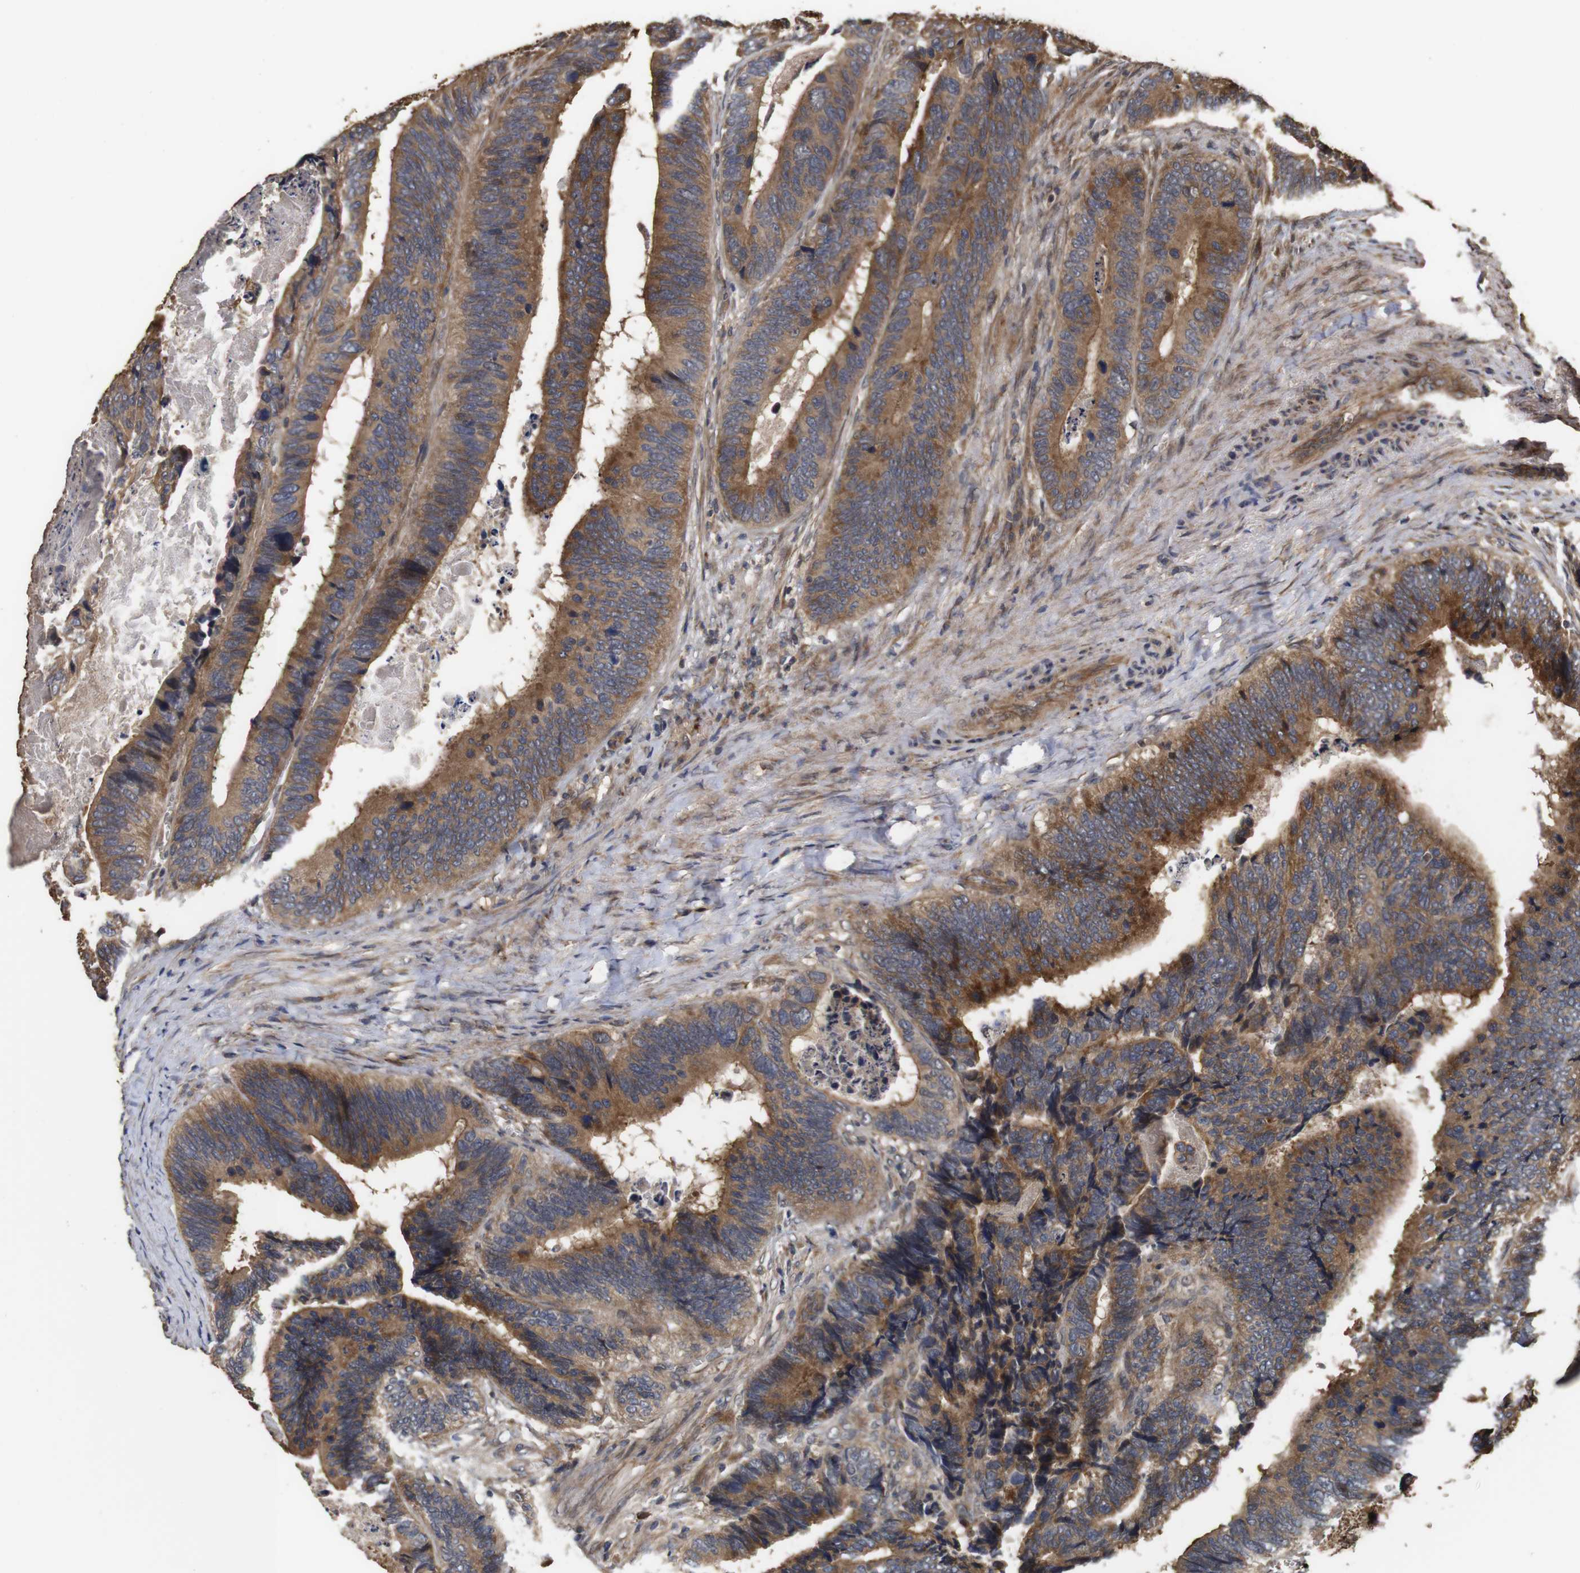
{"staining": {"intensity": "moderate", "quantity": ">75%", "location": "cytoplasmic/membranous"}, "tissue": "colorectal cancer", "cell_type": "Tumor cells", "image_type": "cancer", "snomed": [{"axis": "morphology", "description": "Adenocarcinoma, NOS"}, {"axis": "topography", "description": "Colon"}], "caption": "A brown stain highlights moderate cytoplasmic/membranous staining of a protein in human colorectal cancer tumor cells.", "gene": "PTPN14", "patient": {"sex": "male", "age": 72}}